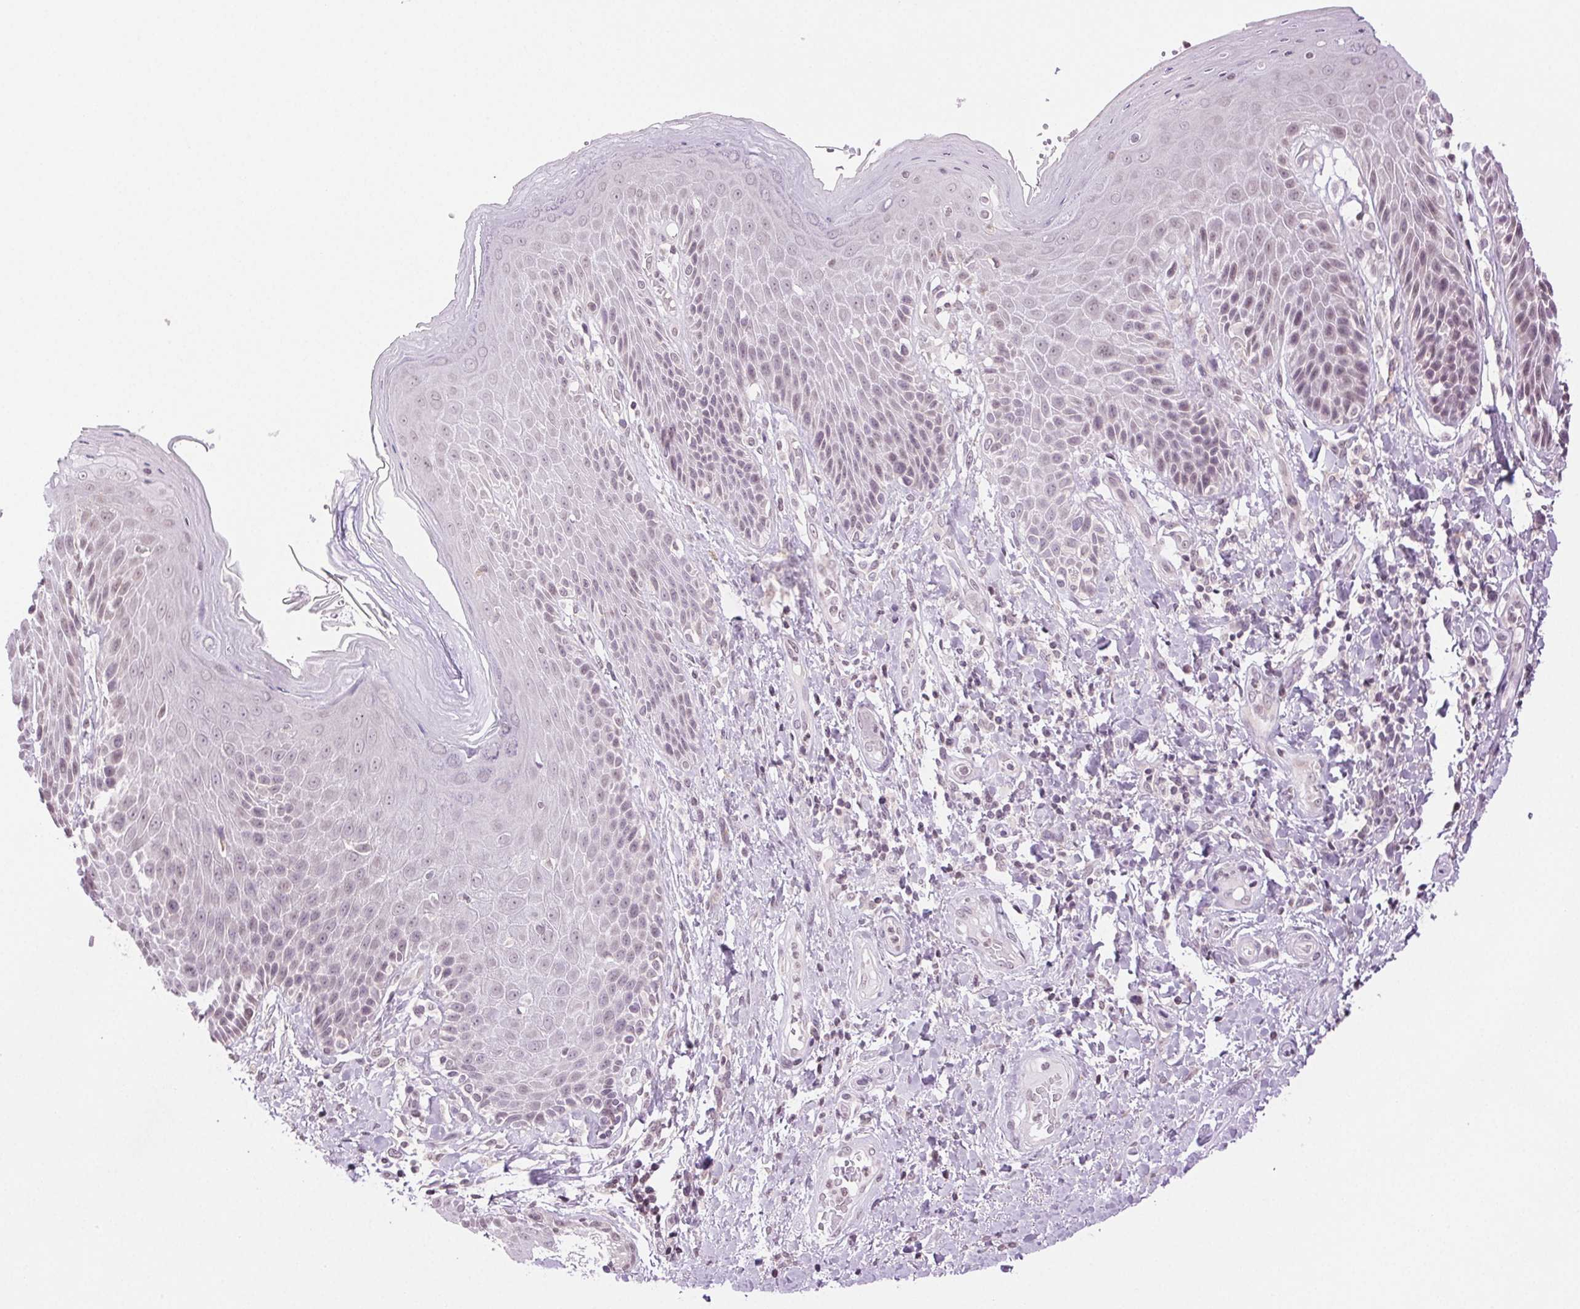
{"staining": {"intensity": "negative", "quantity": "none", "location": "none"}, "tissue": "skin", "cell_type": "Epidermal cells", "image_type": "normal", "snomed": [{"axis": "morphology", "description": "Normal tissue, NOS"}, {"axis": "topography", "description": "Anal"}, {"axis": "topography", "description": "Peripheral nerve tissue"}], "caption": "Immunohistochemical staining of normal human skin demonstrates no significant staining in epidermal cells. (DAB (3,3'-diaminobenzidine) immunohistochemistry, high magnification).", "gene": "TNNT3", "patient": {"sex": "male", "age": 51}}